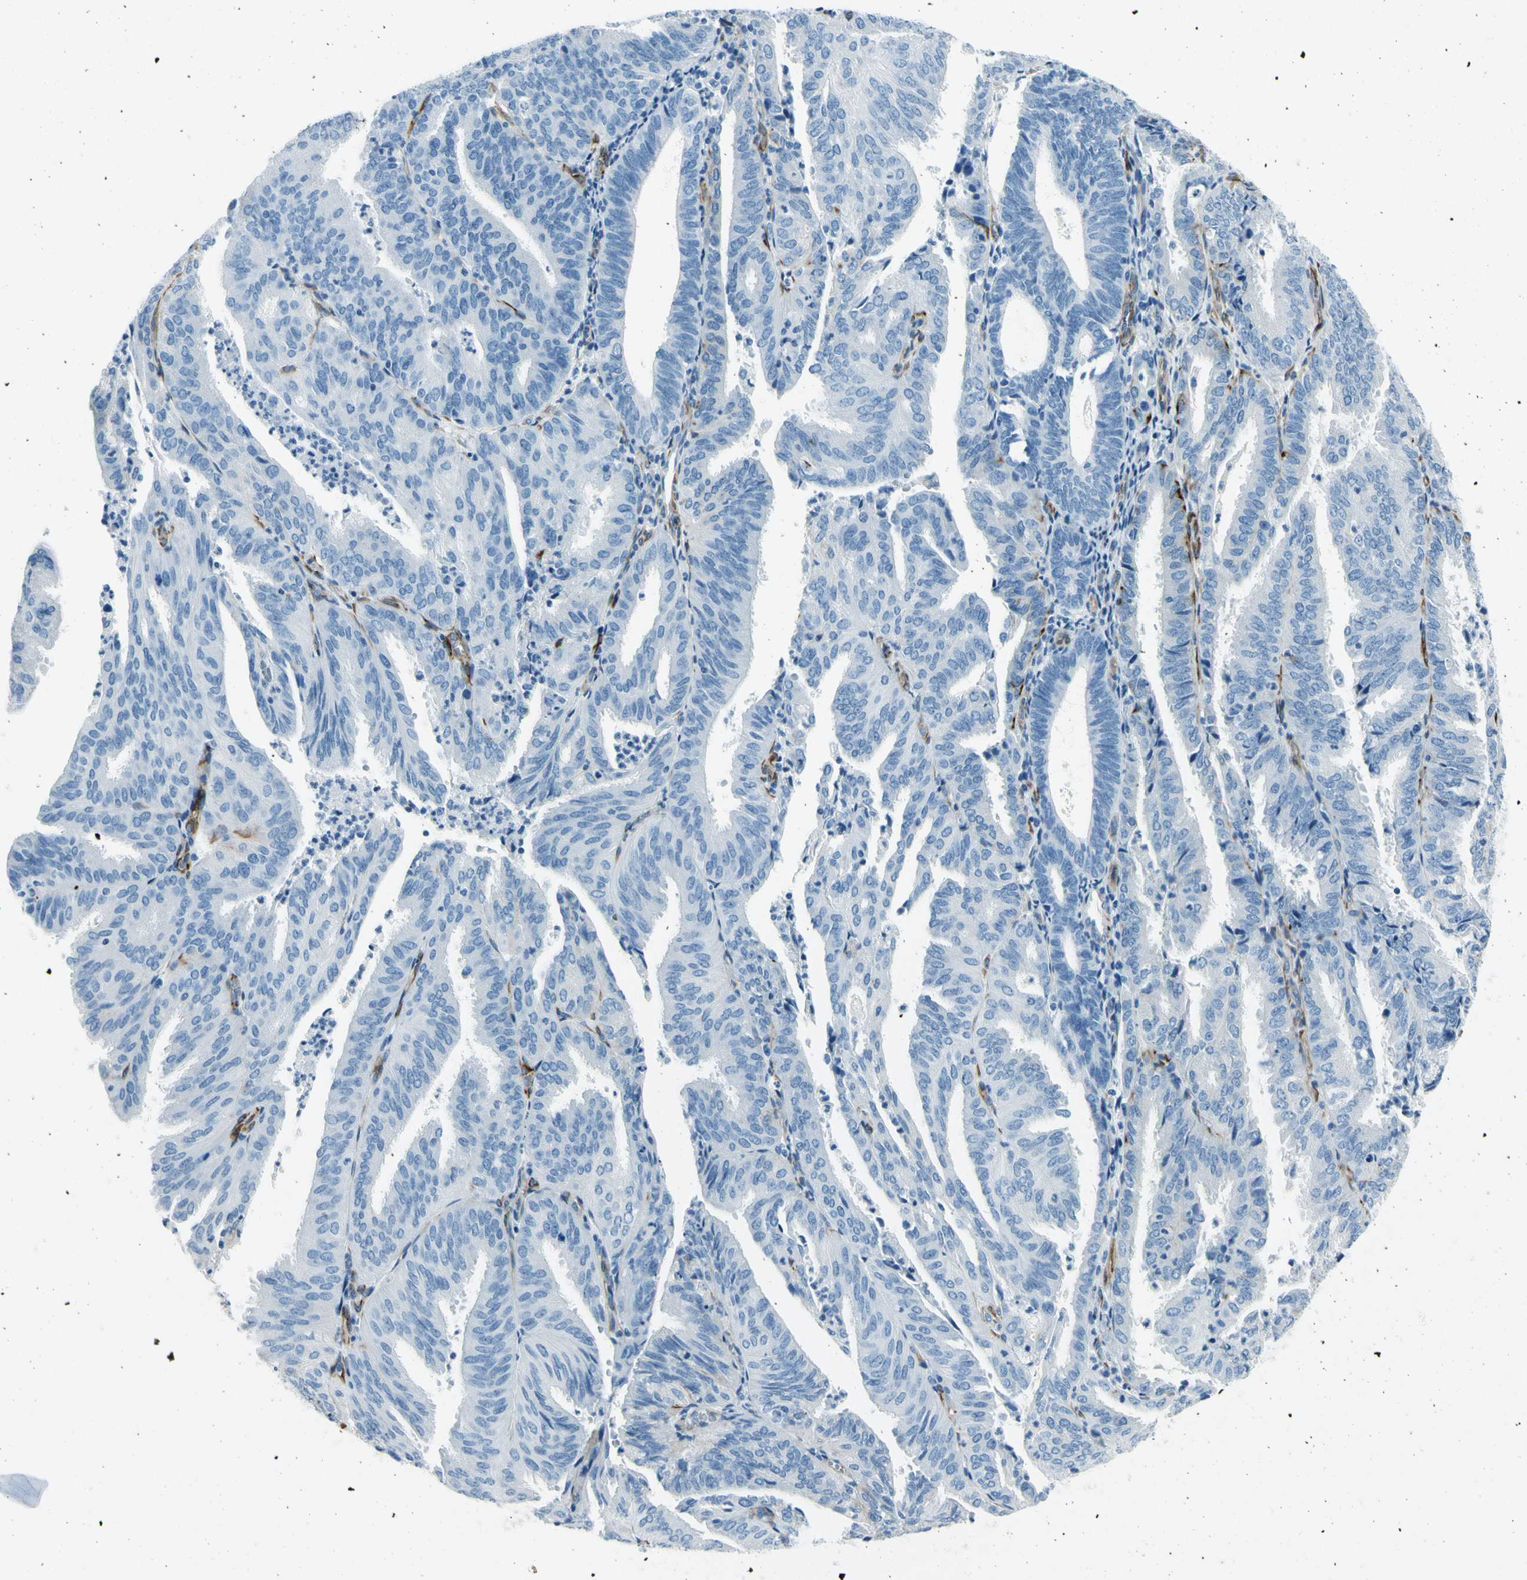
{"staining": {"intensity": "negative", "quantity": "none", "location": "none"}, "tissue": "endometrial cancer", "cell_type": "Tumor cells", "image_type": "cancer", "snomed": [{"axis": "morphology", "description": "Adenocarcinoma, NOS"}, {"axis": "topography", "description": "Uterus"}], "caption": "Endometrial adenocarcinoma was stained to show a protein in brown. There is no significant staining in tumor cells.", "gene": "PTH2R", "patient": {"sex": "female", "age": 60}}